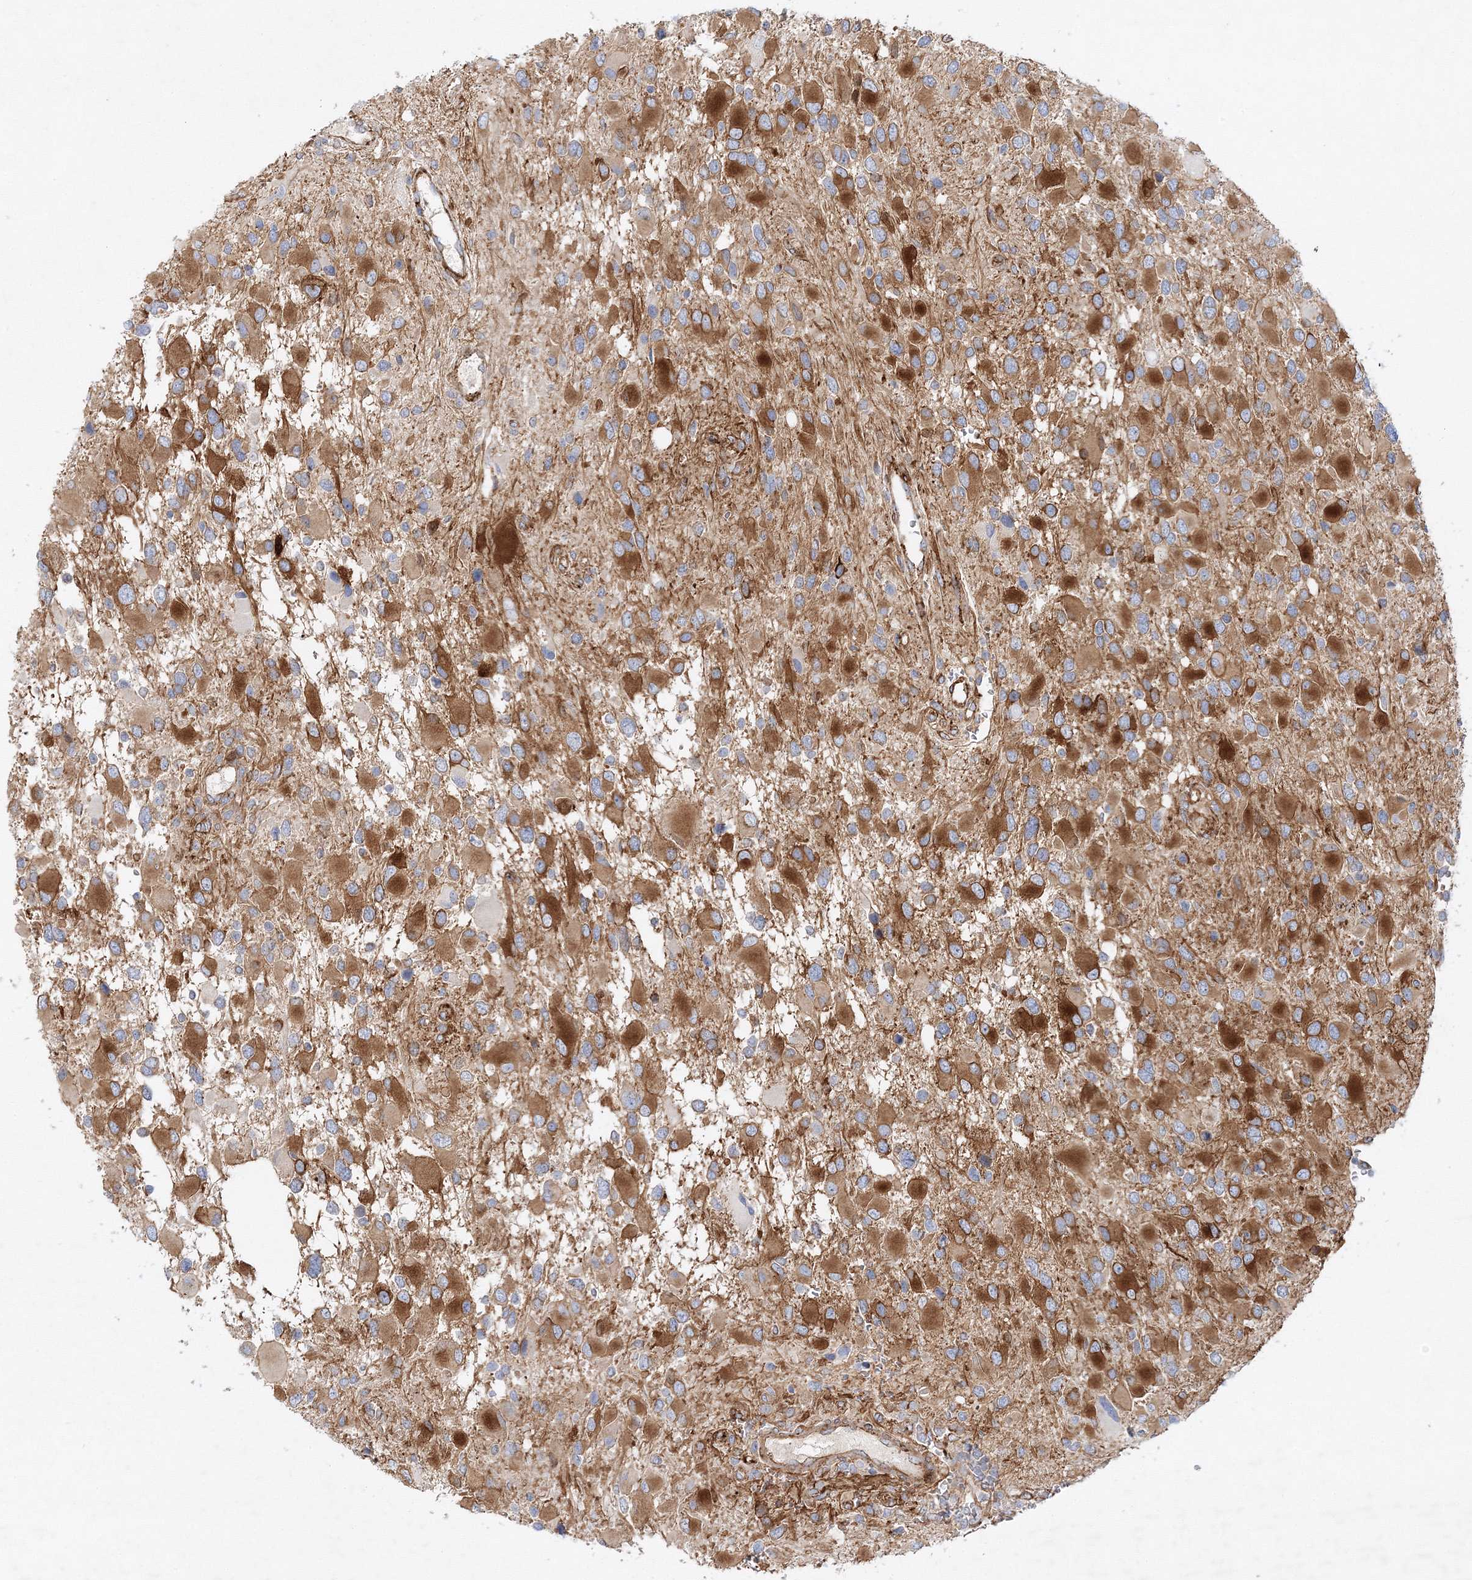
{"staining": {"intensity": "moderate", "quantity": ">75%", "location": "cytoplasmic/membranous"}, "tissue": "glioma", "cell_type": "Tumor cells", "image_type": "cancer", "snomed": [{"axis": "morphology", "description": "Glioma, malignant, High grade"}, {"axis": "topography", "description": "Brain"}], "caption": "Immunohistochemistry (IHC) photomicrograph of neoplastic tissue: malignant high-grade glioma stained using IHC shows medium levels of moderate protein expression localized specifically in the cytoplasmic/membranous of tumor cells, appearing as a cytoplasmic/membranous brown color.", "gene": "ZFYVE16", "patient": {"sex": "male", "age": 53}}